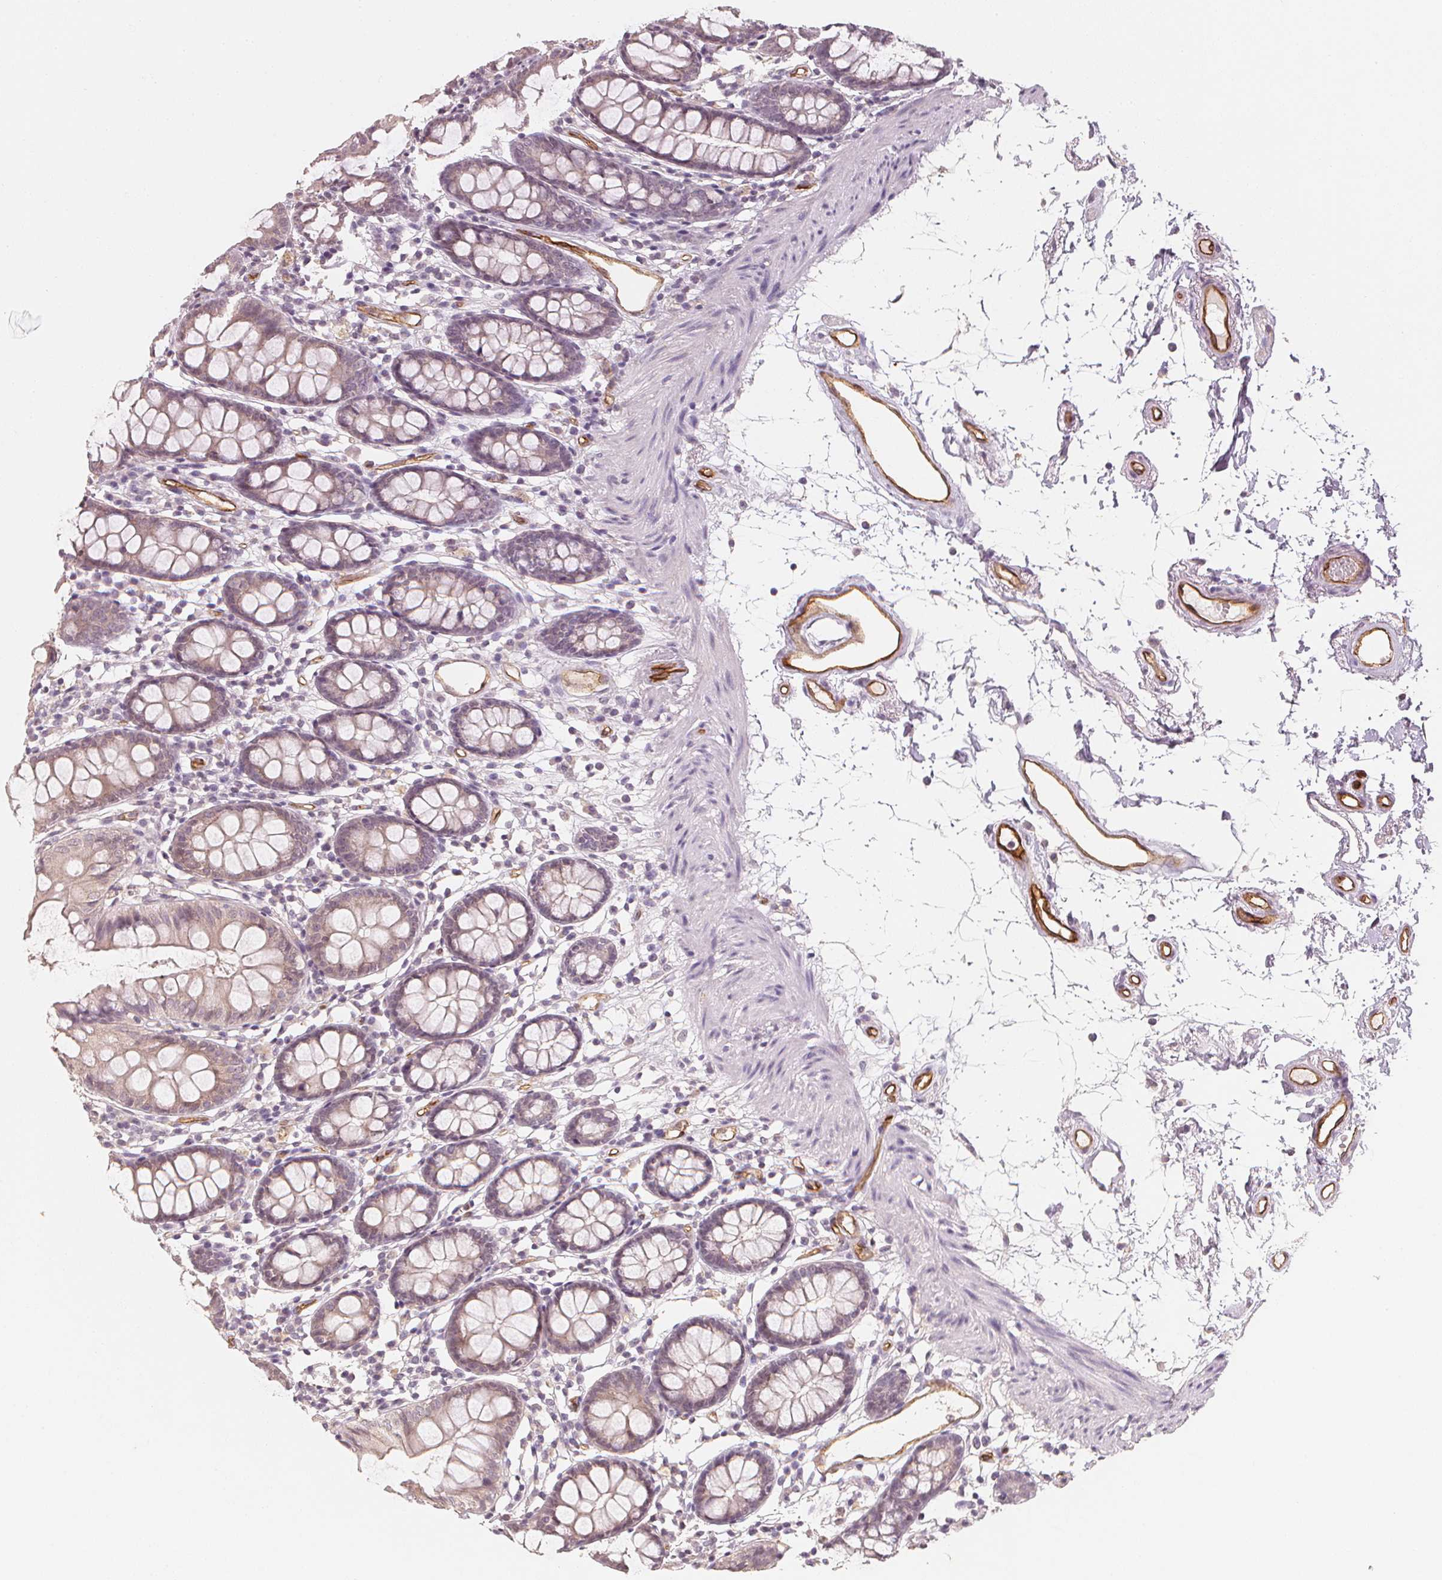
{"staining": {"intensity": "moderate", "quantity": ">75%", "location": "cytoplasmic/membranous"}, "tissue": "colon", "cell_type": "Endothelial cells", "image_type": "normal", "snomed": [{"axis": "morphology", "description": "Normal tissue, NOS"}, {"axis": "topography", "description": "Colon"}], "caption": "Moderate cytoplasmic/membranous protein positivity is seen in about >75% of endothelial cells in colon.", "gene": "CIB1", "patient": {"sex": "female", "age": 84}}